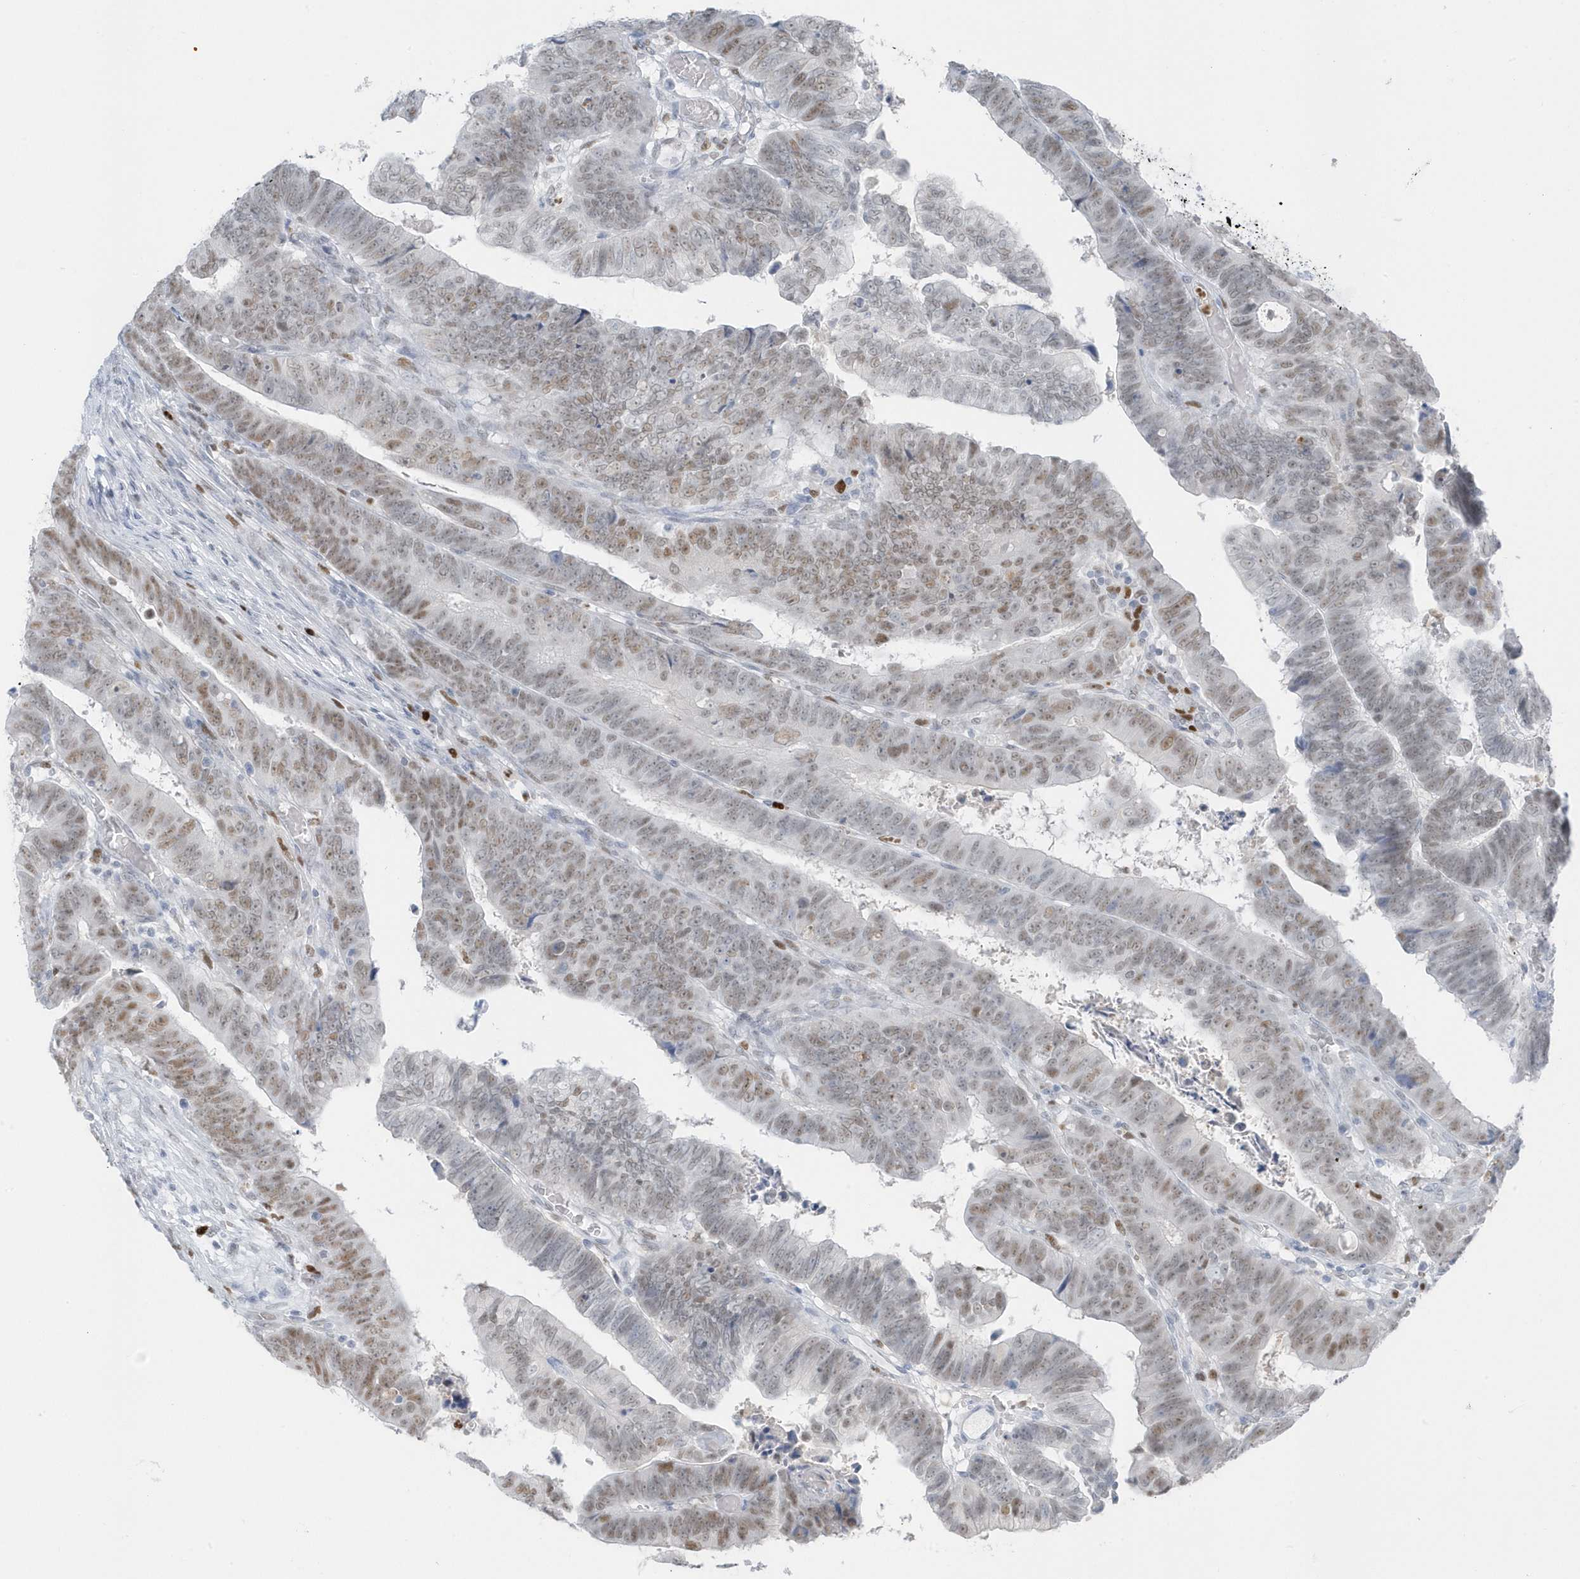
{"staining": {"intensity": "moderate", "quantity": "25%-75%", "location": "nuclear"}, "tissue": "colorectal cancer", "cell_type": "Tumor cells", "image_type": "cancer", "snomed": [{"axis": "morphology", "description": "Normal tissue, NOS"}, {"axis": "morphology", "description": "Adenocarcinoma, NOS"}, {"axis": "topography", "description": "Rectum"}], "caption": "Colorectal adenocarcinoma stained with a protein marker reveals moderate staining in tumor cells.", "gene": "SMIM34", "patient": {"sex": "female", "age": 65}}